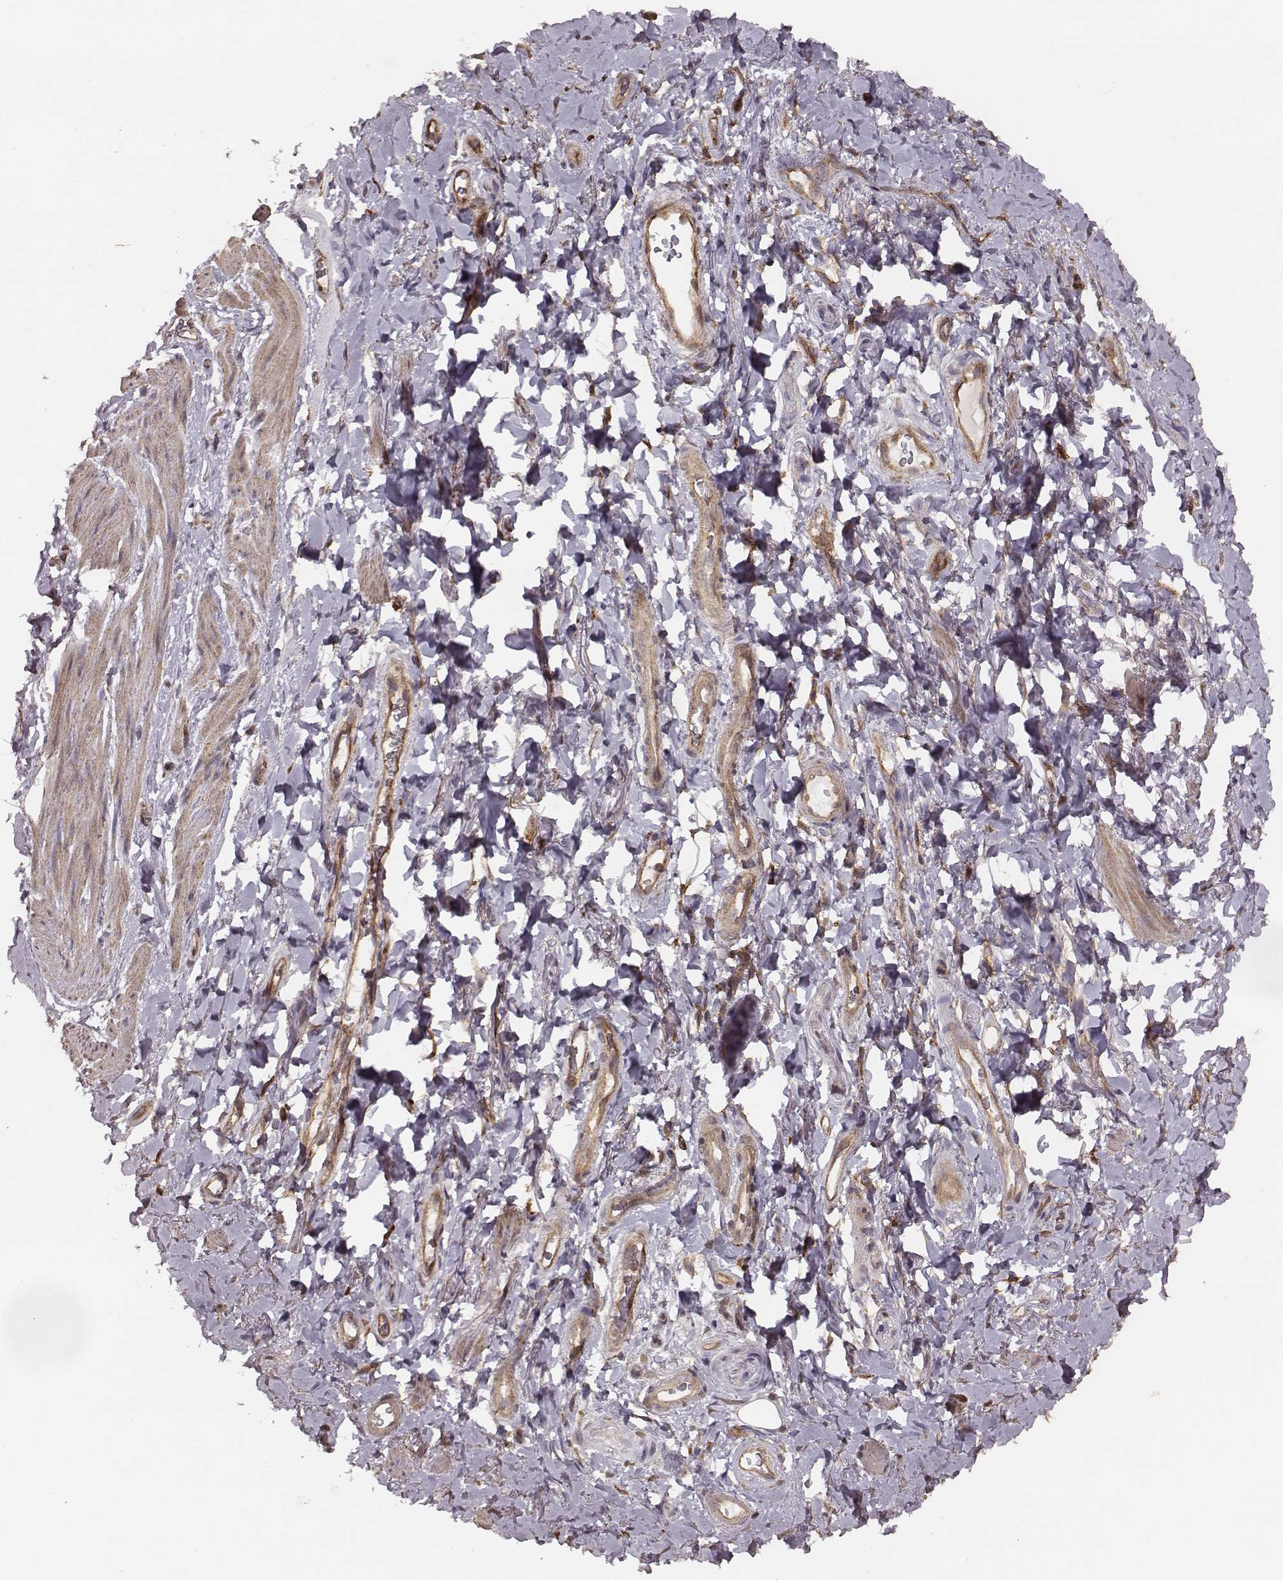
{"staining": {"intensity": "negative", "quantity": "none", "location": "none"}, "tissue": "adipose tissue", "cell_type": "Adipocytes", "image_type": "normal", "snomed": [{"axis": "morphology", "description": "Normal tissue, NOS"}, {"axis": "topography", "description": "Anal"}, {"axis": "topography", "description": "Peripheral nerve tissue"}], "caption": "Adipocytes show no significant protein expression in benign adipose tissue. (IHC, brightfield microscopy, high magnification).", "gene": "VPS26A", "patient": {"sex": "male", "age": 53}}